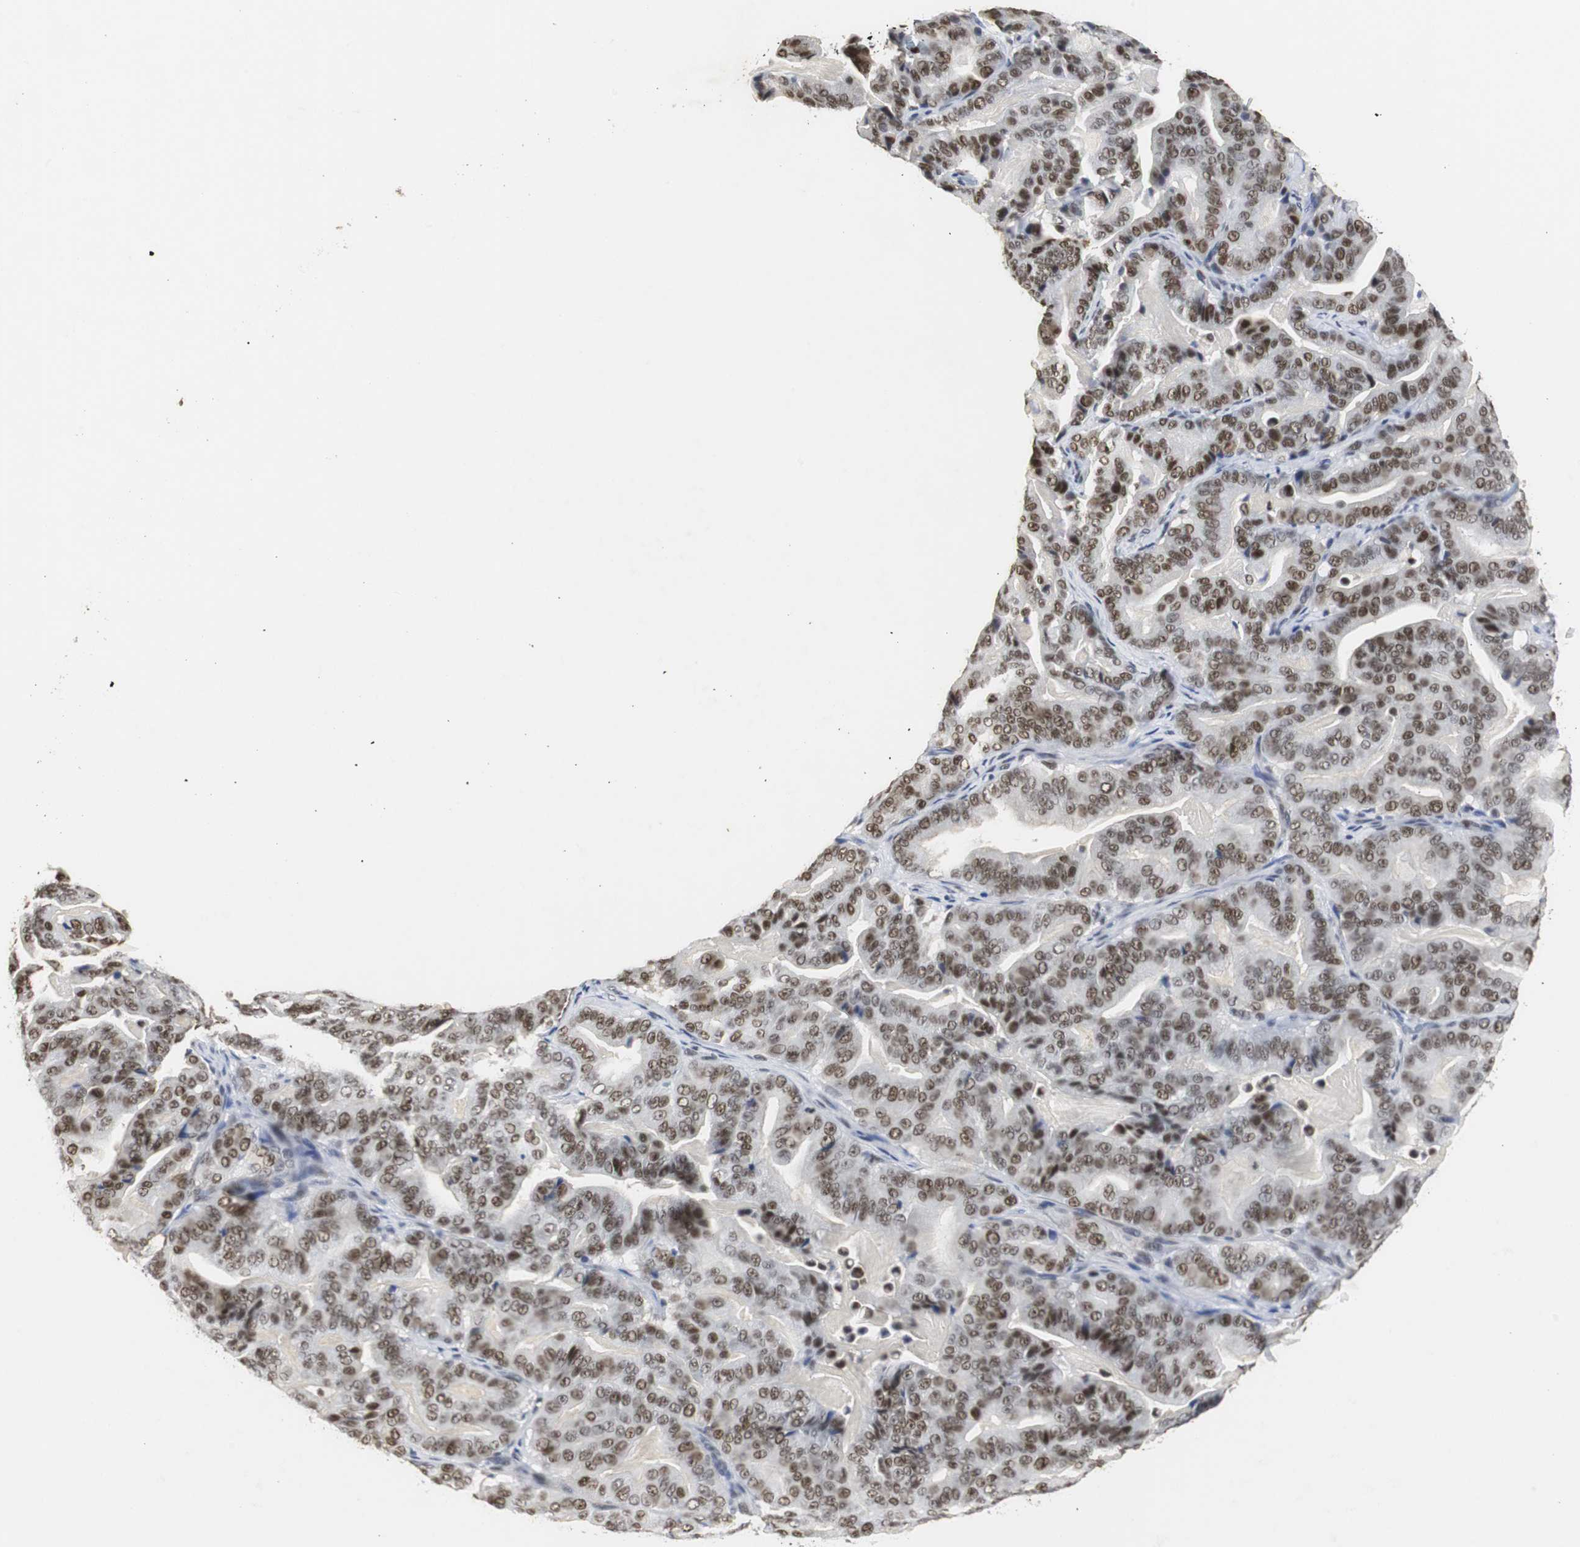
{"staining": {"intensity": "moderate", "quantity": ">75%", "location": "nuclear"}, "tissue": "pancreatic cancer", "cell_type": "Tumor cells", "image_type": "cancer", "snomed": [{"axis": "morphology", "description": "Adenocarcinoma, NOS"}, {"axis": "topography", "description": "Pancreas"}], "caption": "Pancreatic adenocarcinoma was stained to show a protein in brown. There is medium levels of moderate nuclear staining in about >75% of tumor cells.", "gene": "ZFC3H1", "patient": {"sex": "male", "age": 63}}